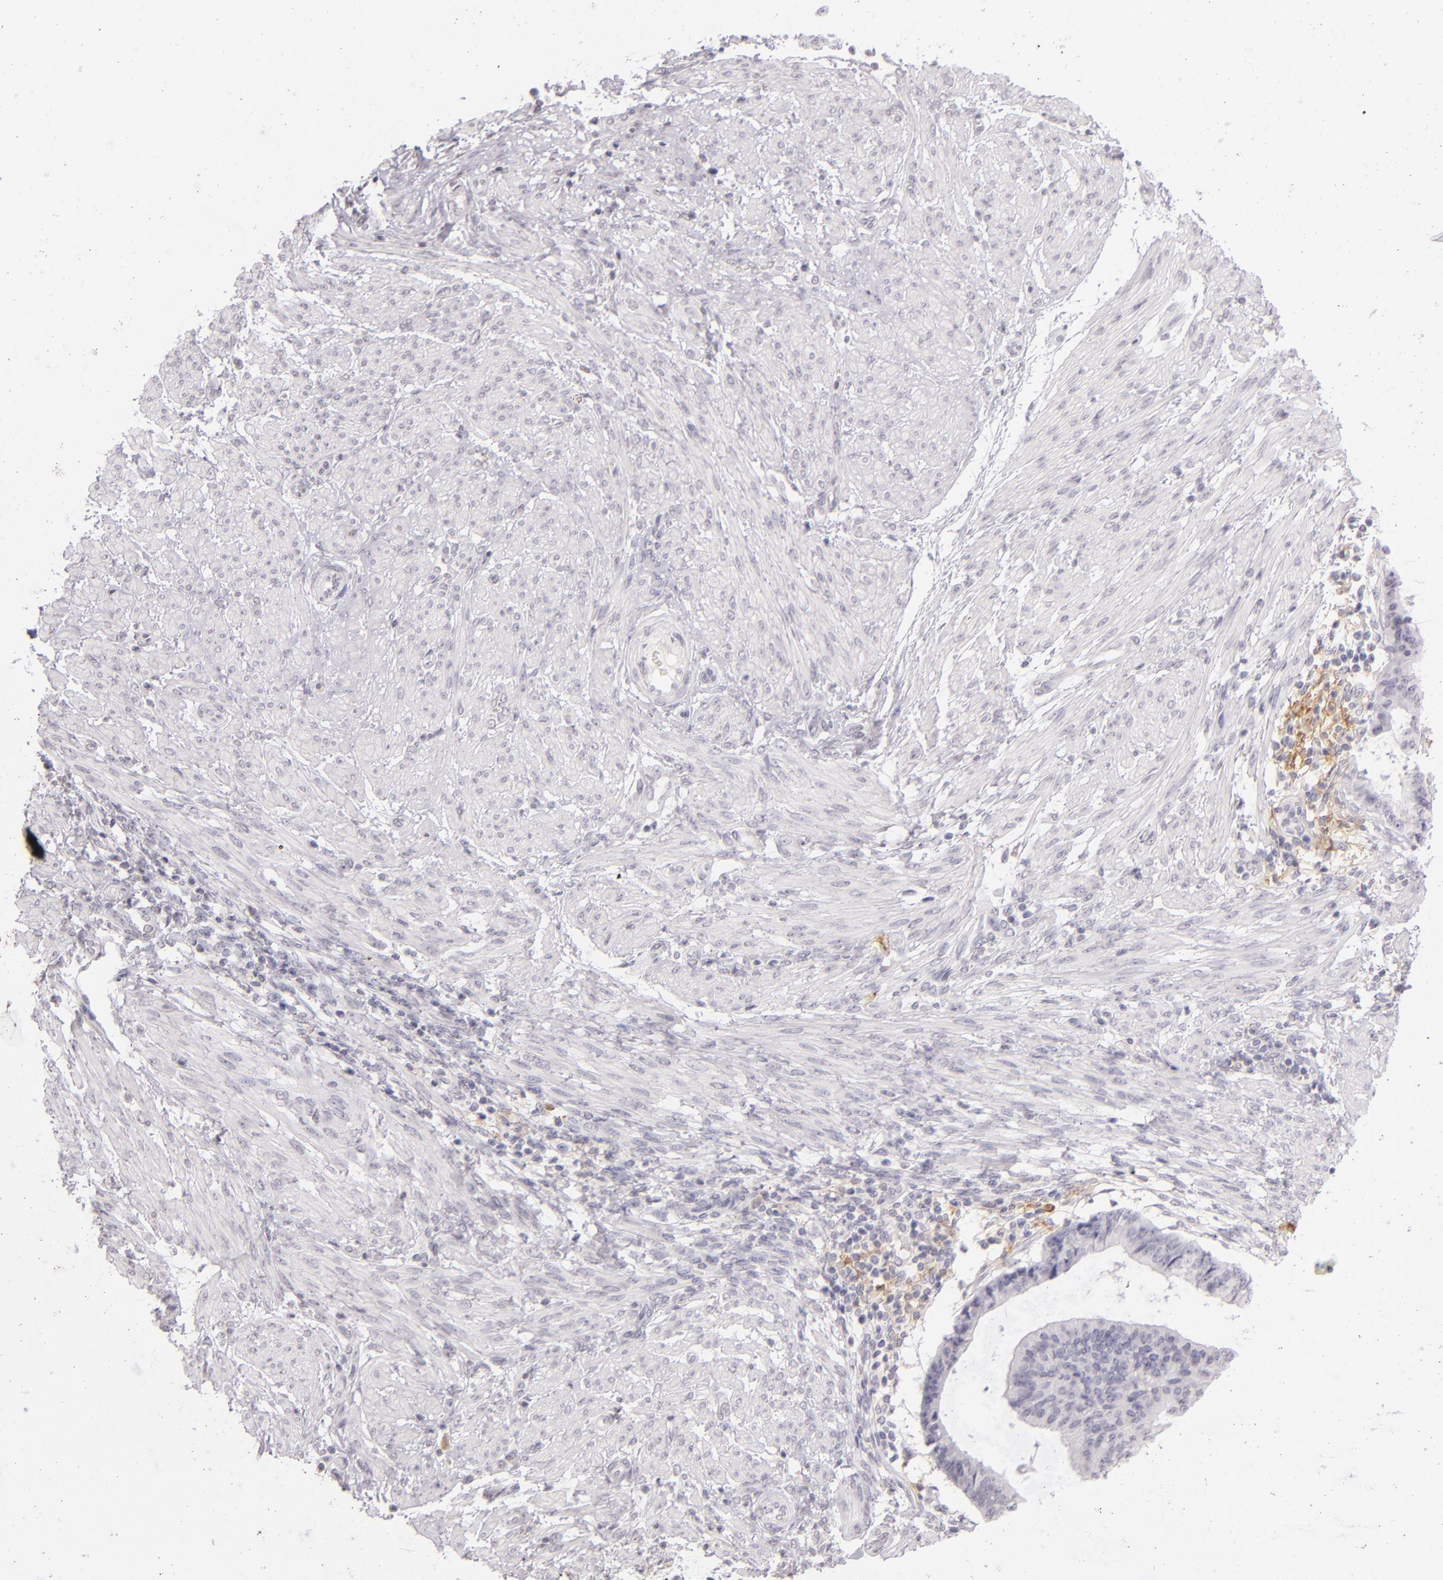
{"staining": {"intensity": "negative", "quantity": "none", "location": "none"}, "tissue": "endometrial cancer", "cell_type": "Tumor cells", "image_type": "cancer", "snomed": [{"axis": "morphology", "description": "Adenocarcinoma, NOS"}, {"axis": "topography", "description": "Endometrium"}], "caption": "Tumor cells are negative for protein expression in human endometrial cancer (adenocarcinoma).", "gene": "CD40", "patient": {"sex": "female", "age": 63}}